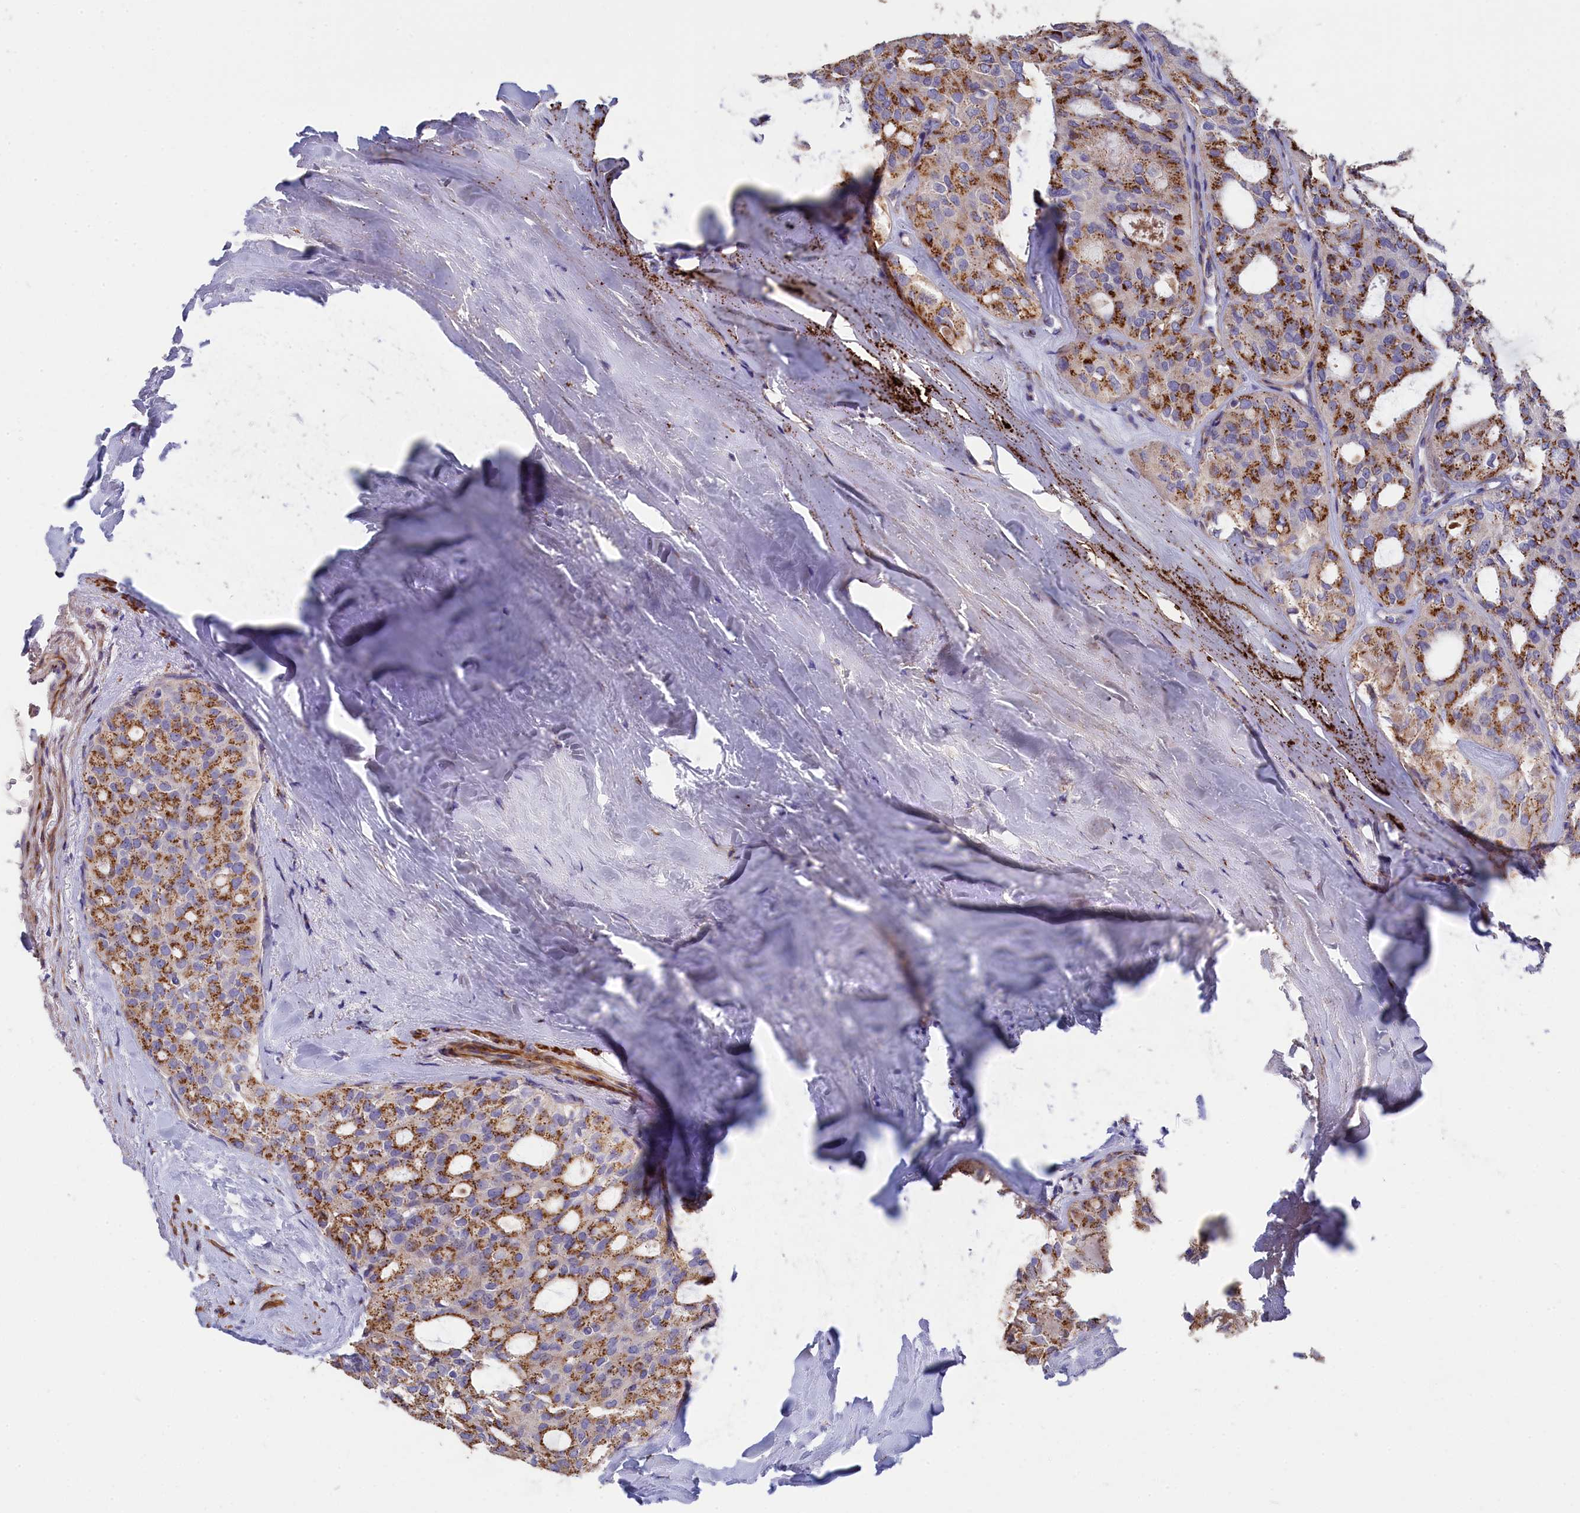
{"staining": {"intensity": "moderate", "quantity": "25%-75%", "location": "cytoplasmic/membranous"}, "tissue": "thyroid cancer", "cell_type": "Tumor cells", "image_type": "cancer", "snomed": [{"axis": "morphology", "description": "Follicular adenoma carcinoma, NOS"}, {"axis": "topography", "description": "Thyroid gland"}], "caption": "There is medium levels of moderate cytoplasmic/membranous expression in tumor cells of thyroid cancer, as demonstrated by immunohistochemical staining (brown color).", "gene": "TUBGCP4", "patient": {"sex": "male", "age": 75}}